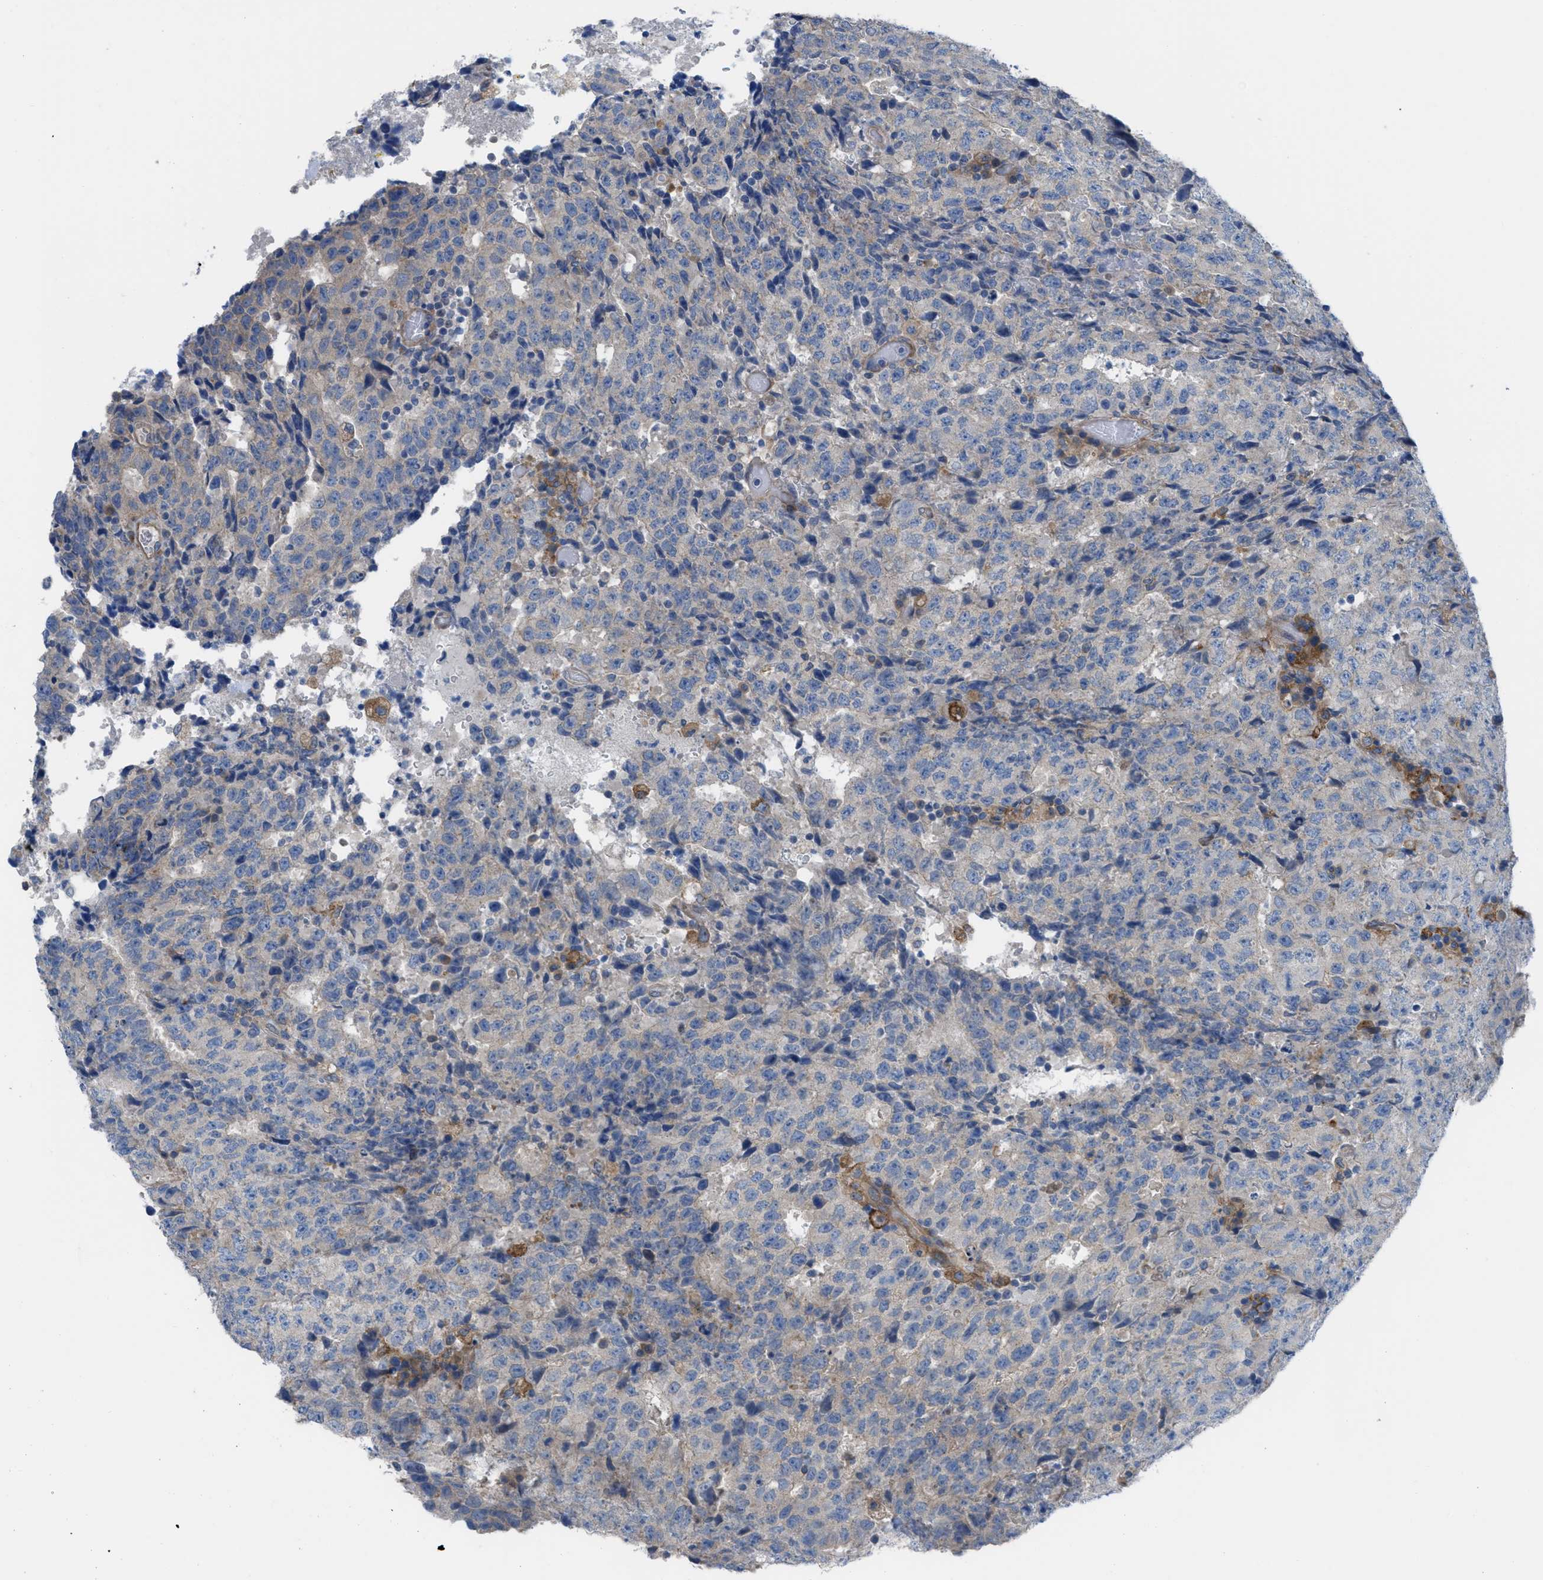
{"staining": {"intensity": "negative", "quantity": "none", "location": "none"}, "tissue": "testis cancer", "cell_type": "Tumor cells", "image_type": "cancer", "snomed": [{"axis": "morphology", "description": "Necrosis, NOS"}, {"axis": "morphology", "description": "Carcinoma, Embryonal, NOS"}, {"axis": "topography", "description": "Testis"}], "caption": "There is no significant positivity in tumor cells of testis cancer.", "gene": "EGFR", "patient": {"sex": "male", "age": 19}}